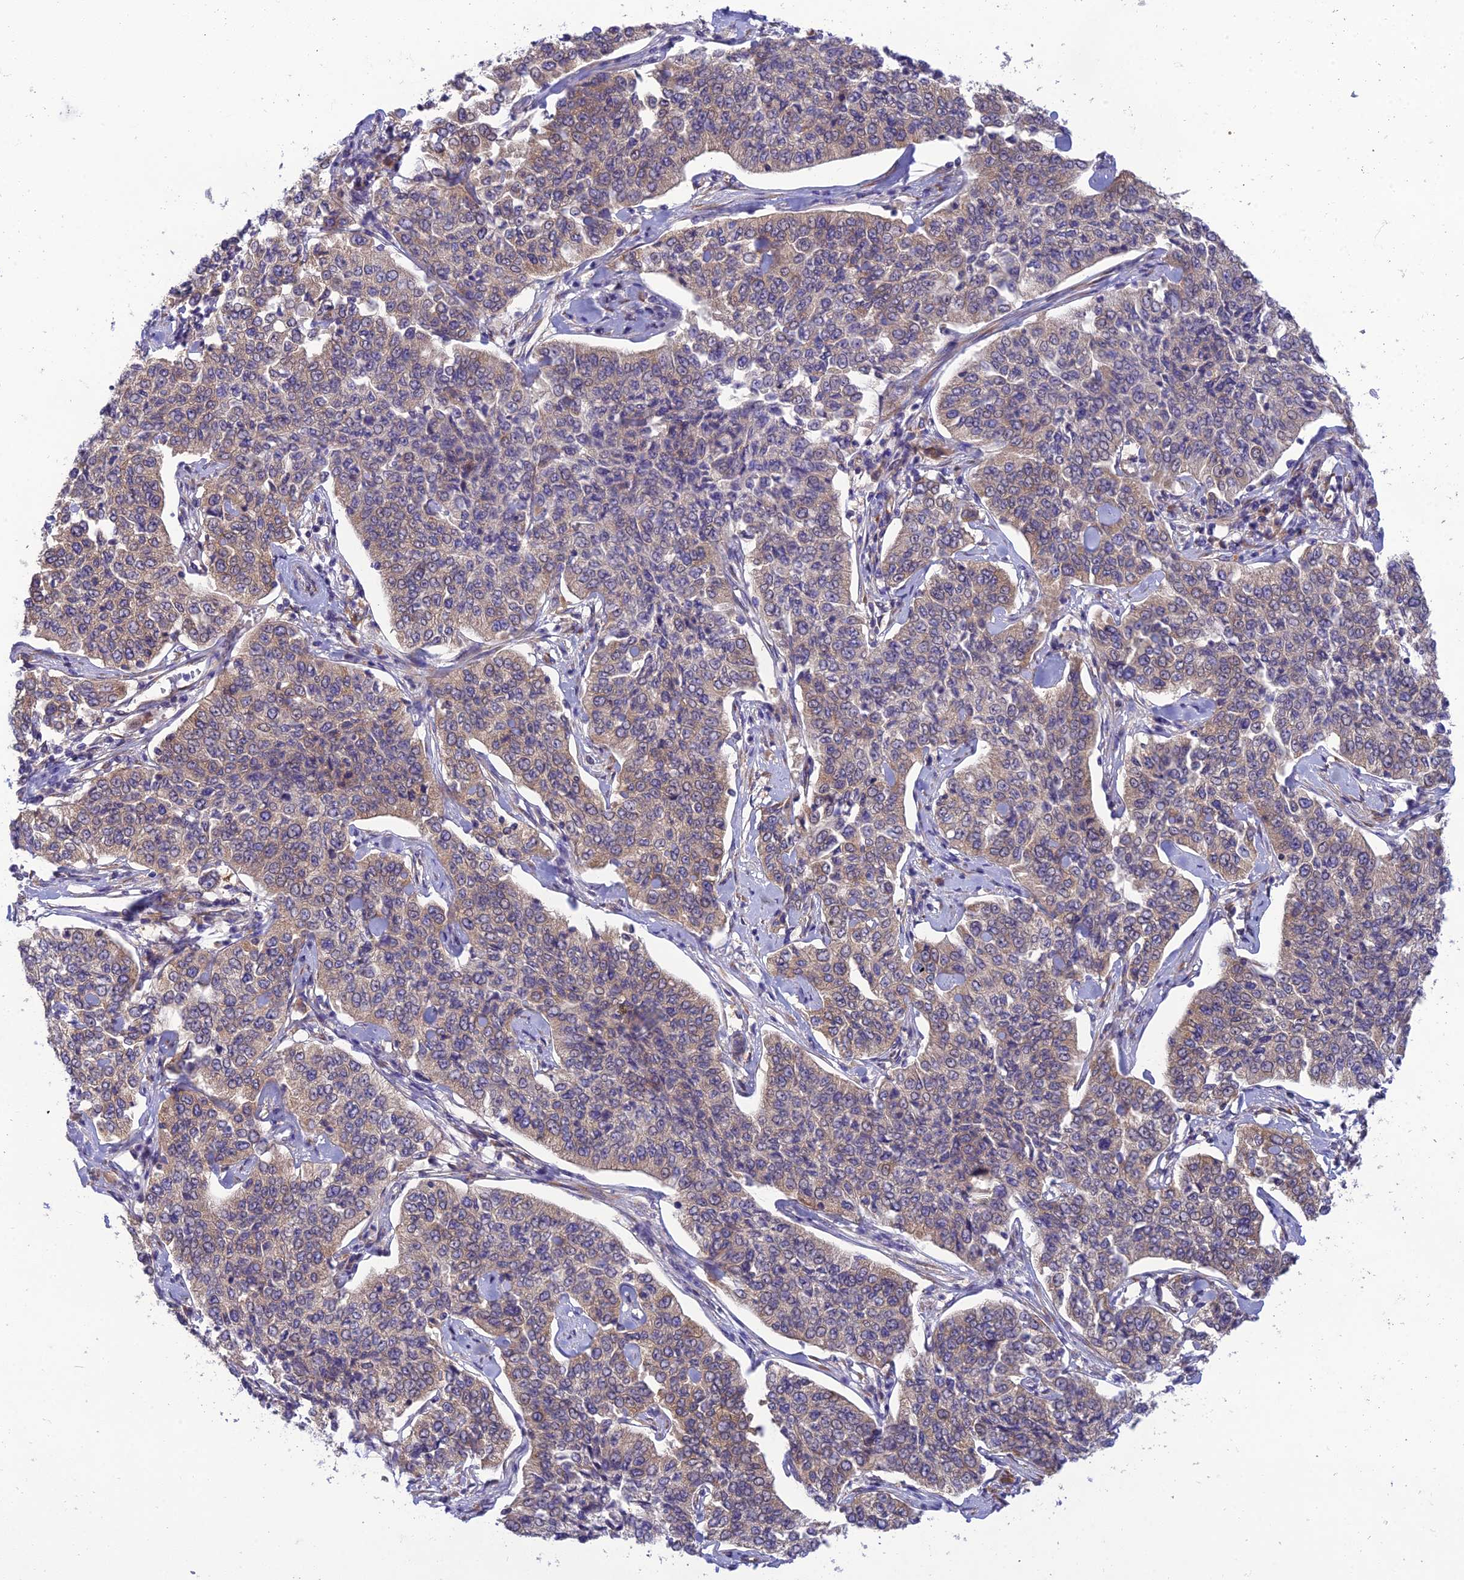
{"staining": {"intensity": "weak", "quantity": "25%-75%", "location": "cytoplasmic/membranous"}, "tissue": "cervical cancer", "cell_type": "Tumor cells", "image_type": "cancer", "snomed": [{"axis": "morphology", "description": "Squamous cell carcinoma, NOS"}, {"axis": "topography", "description": "Cervix"}], "caption": "Protein analysis of cervical cancer tissue exhibits weak cytoplasmic/membranous staining in approximately 25%-75% of tumor cells.", "gene": "CLCN7", "patient": {"sex": "female", "age": 35}}